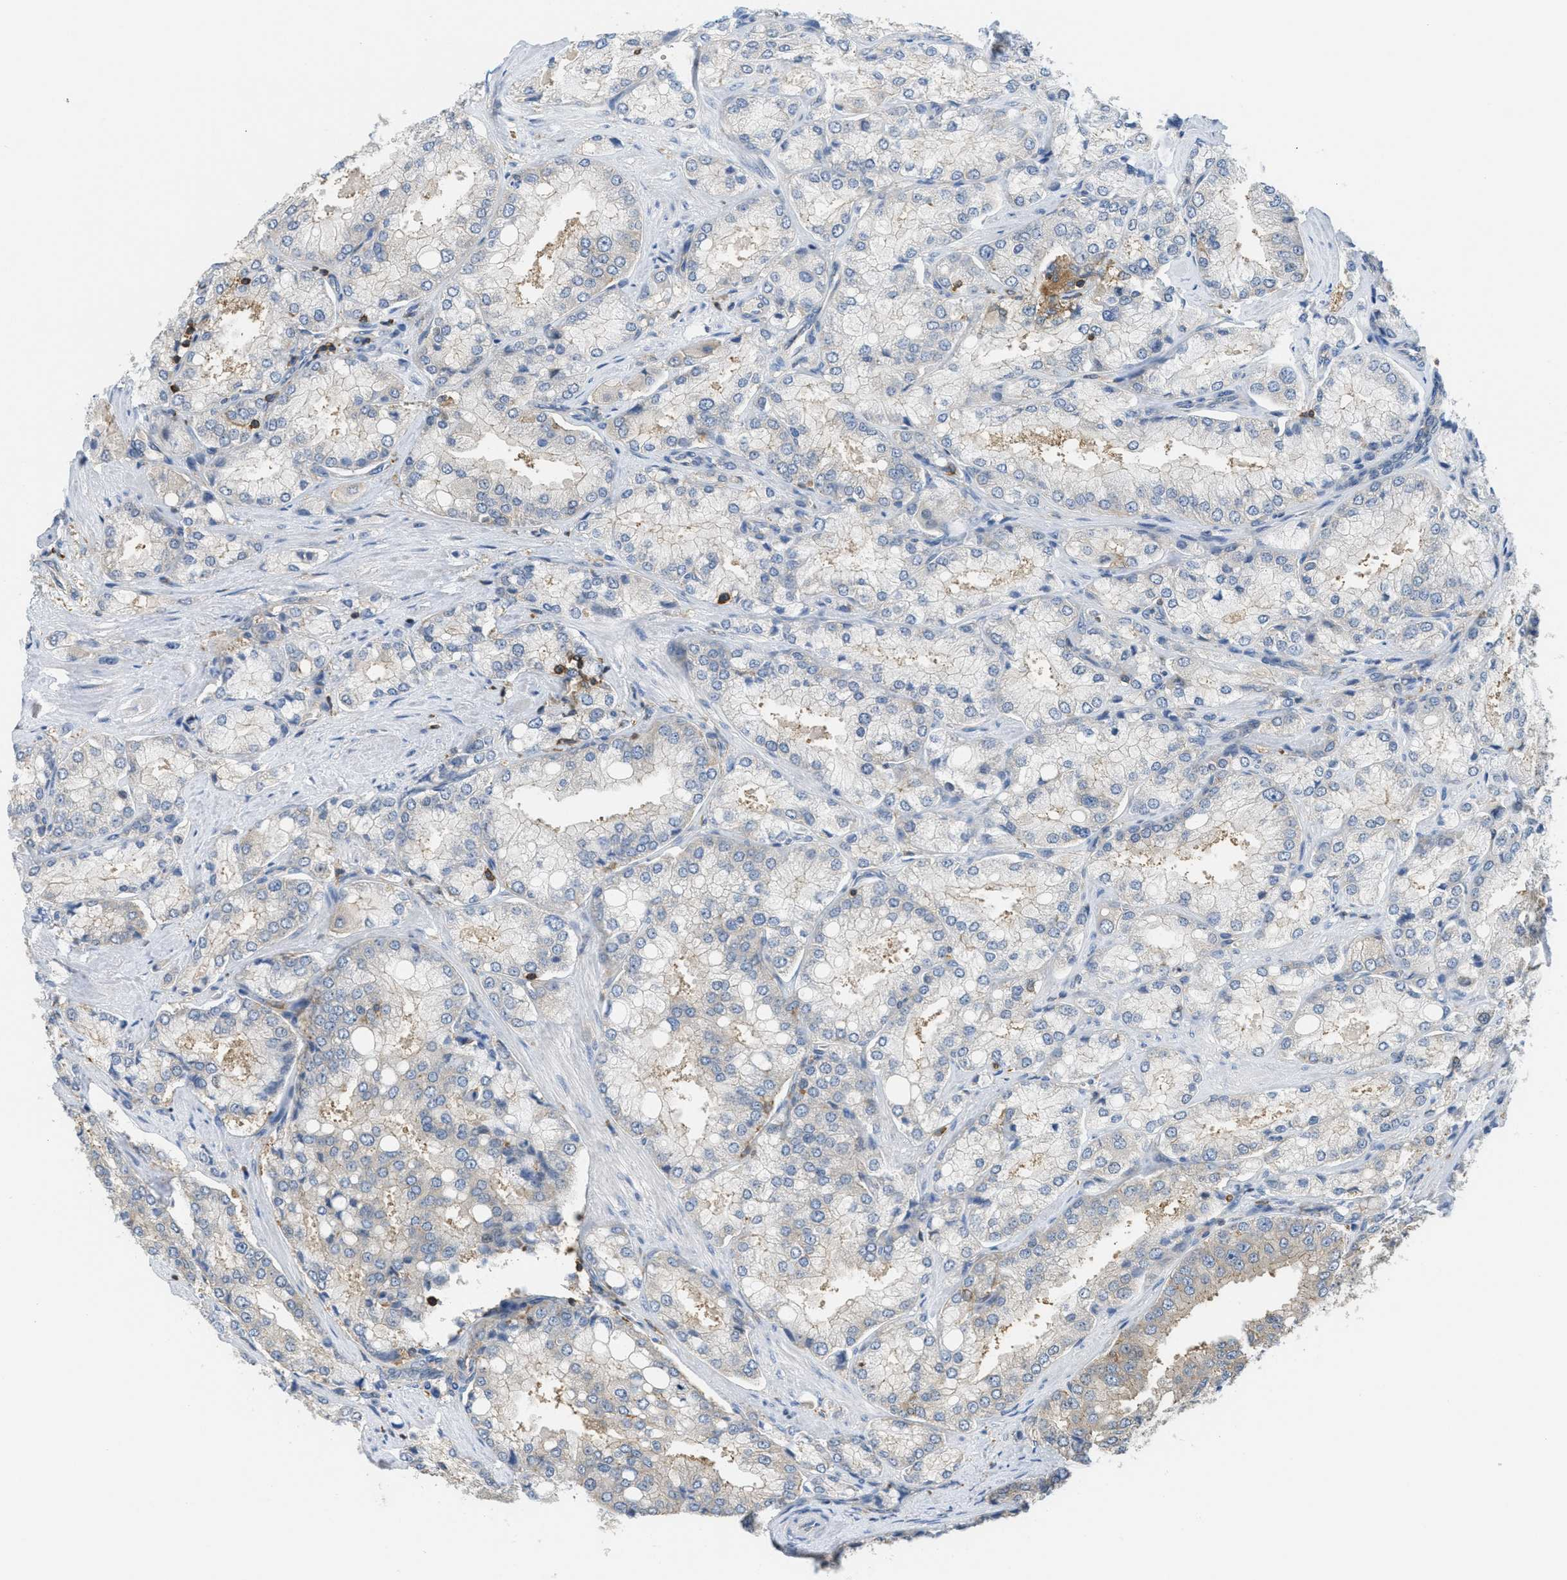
{"staining": {"intensity": "weak", "quantity": "<25%", "location": "cytoplasmic/membranous"}, "tissue": "prostate cancer", "cell_type": "Tumor cells", "image_type": "cancer", "snomed": [{"axis": "morphology", "description": "Adenocarcinoma, High grade"}, {"axis": "topography", "description": "Prostate"}], "caption": "Tumor cells are negative for brown protein staining in prostate high-grade adenocarcinoma.", "gene": "GRIK2", "patient": {"sex": "male", "age": 50}}